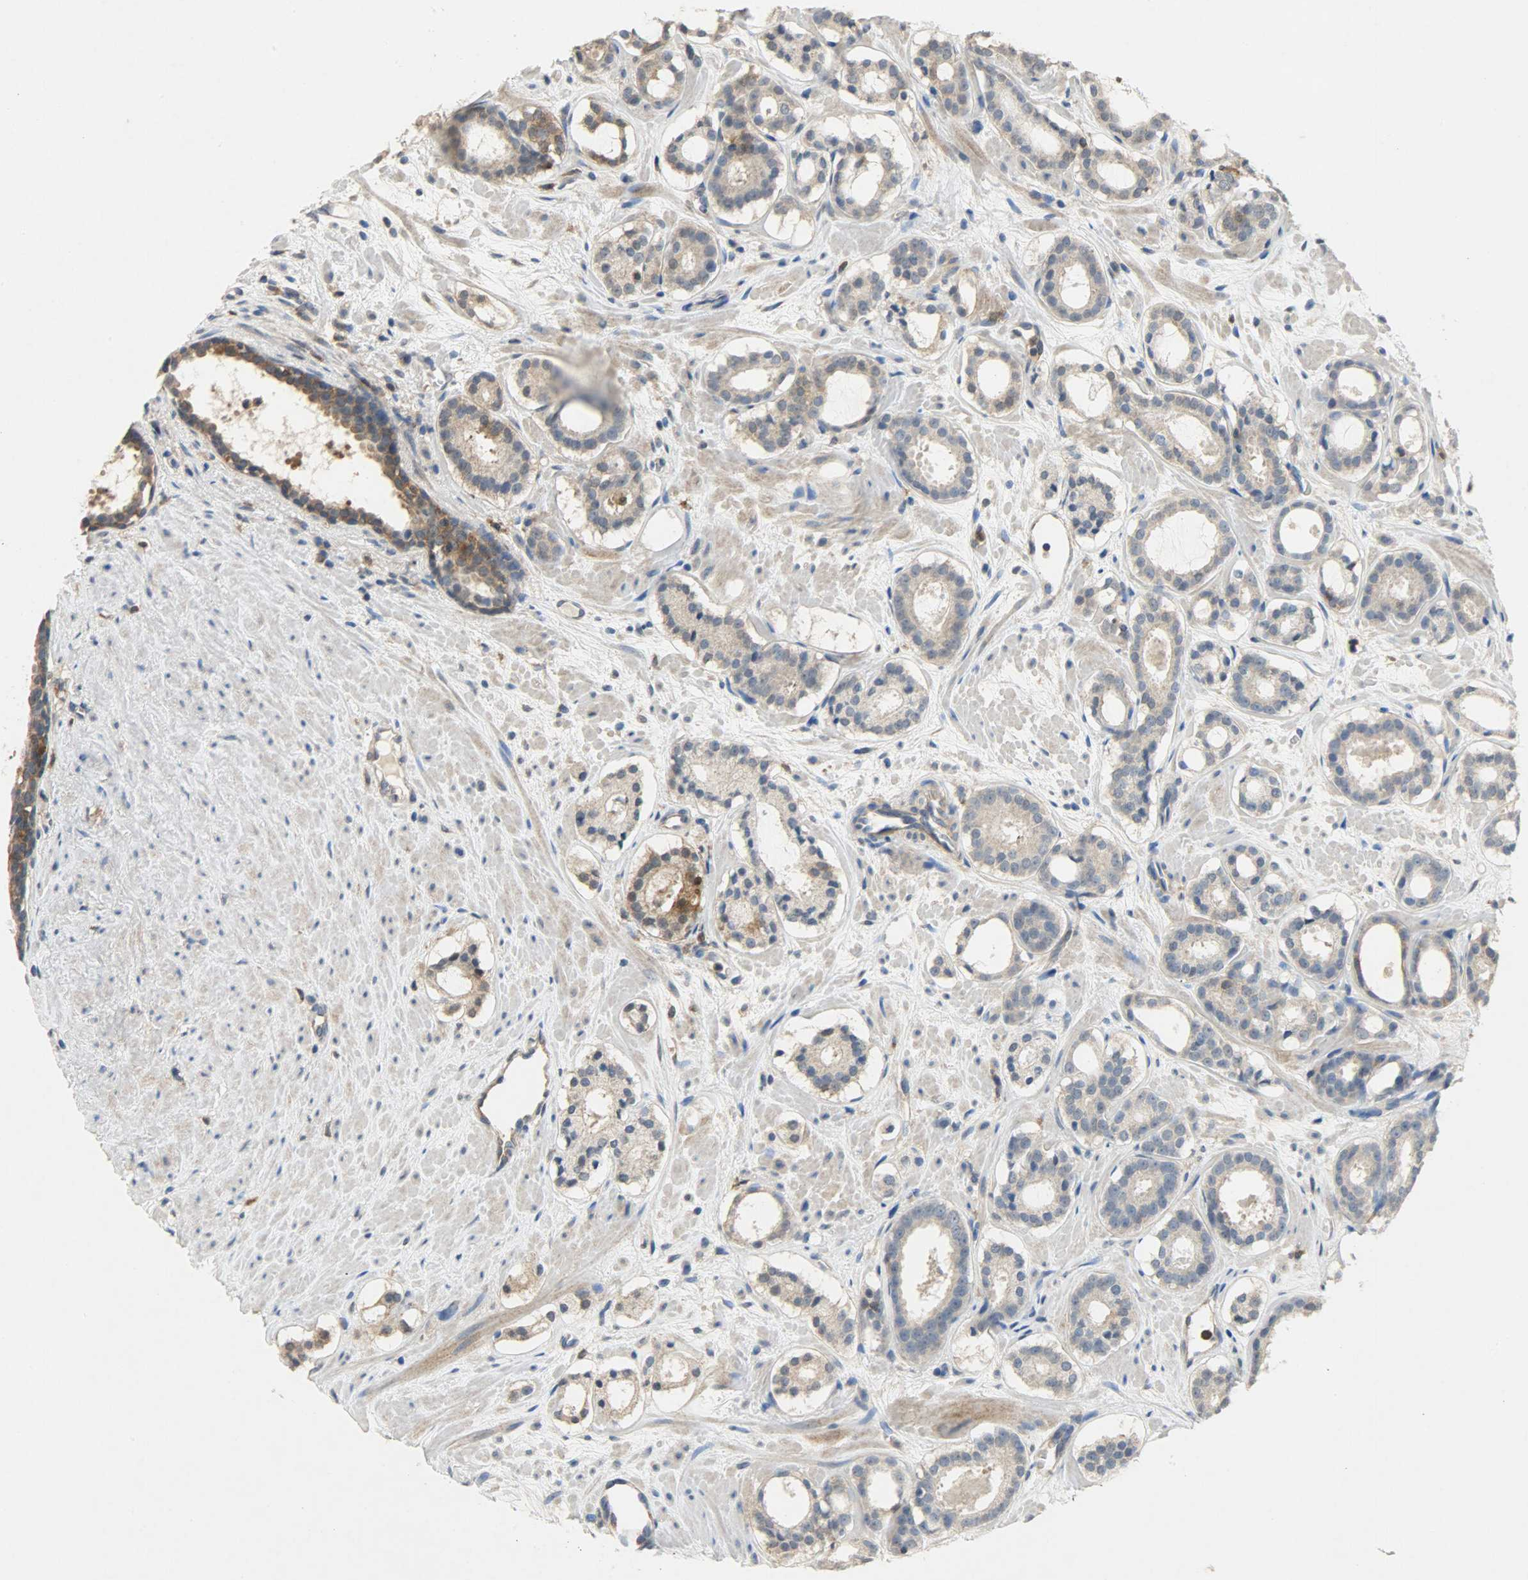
{"staining": {"intensity": "moderate", "quantity": ">75%", "location": "cytoplasmic/membranous"}, "tissue": "prostate cancer", "cell_type": "Tumor cells", "image_type": "cancer", "snomed": [{"axis": "morphology", "description": "Adenocarcinoma, Low grade"}, {"axis": "topography", "description": "Prostate"}], "caption": "The histopathology image displays immunohistochemical staining of prostate cancer (low-grade adenocarcinoma). There is moderate cytoplasmic/membranous positivity is seen in about >75% of tumor cells.", "gene": "TRIM21", "patient": {"sex": "male", "age": 57}}